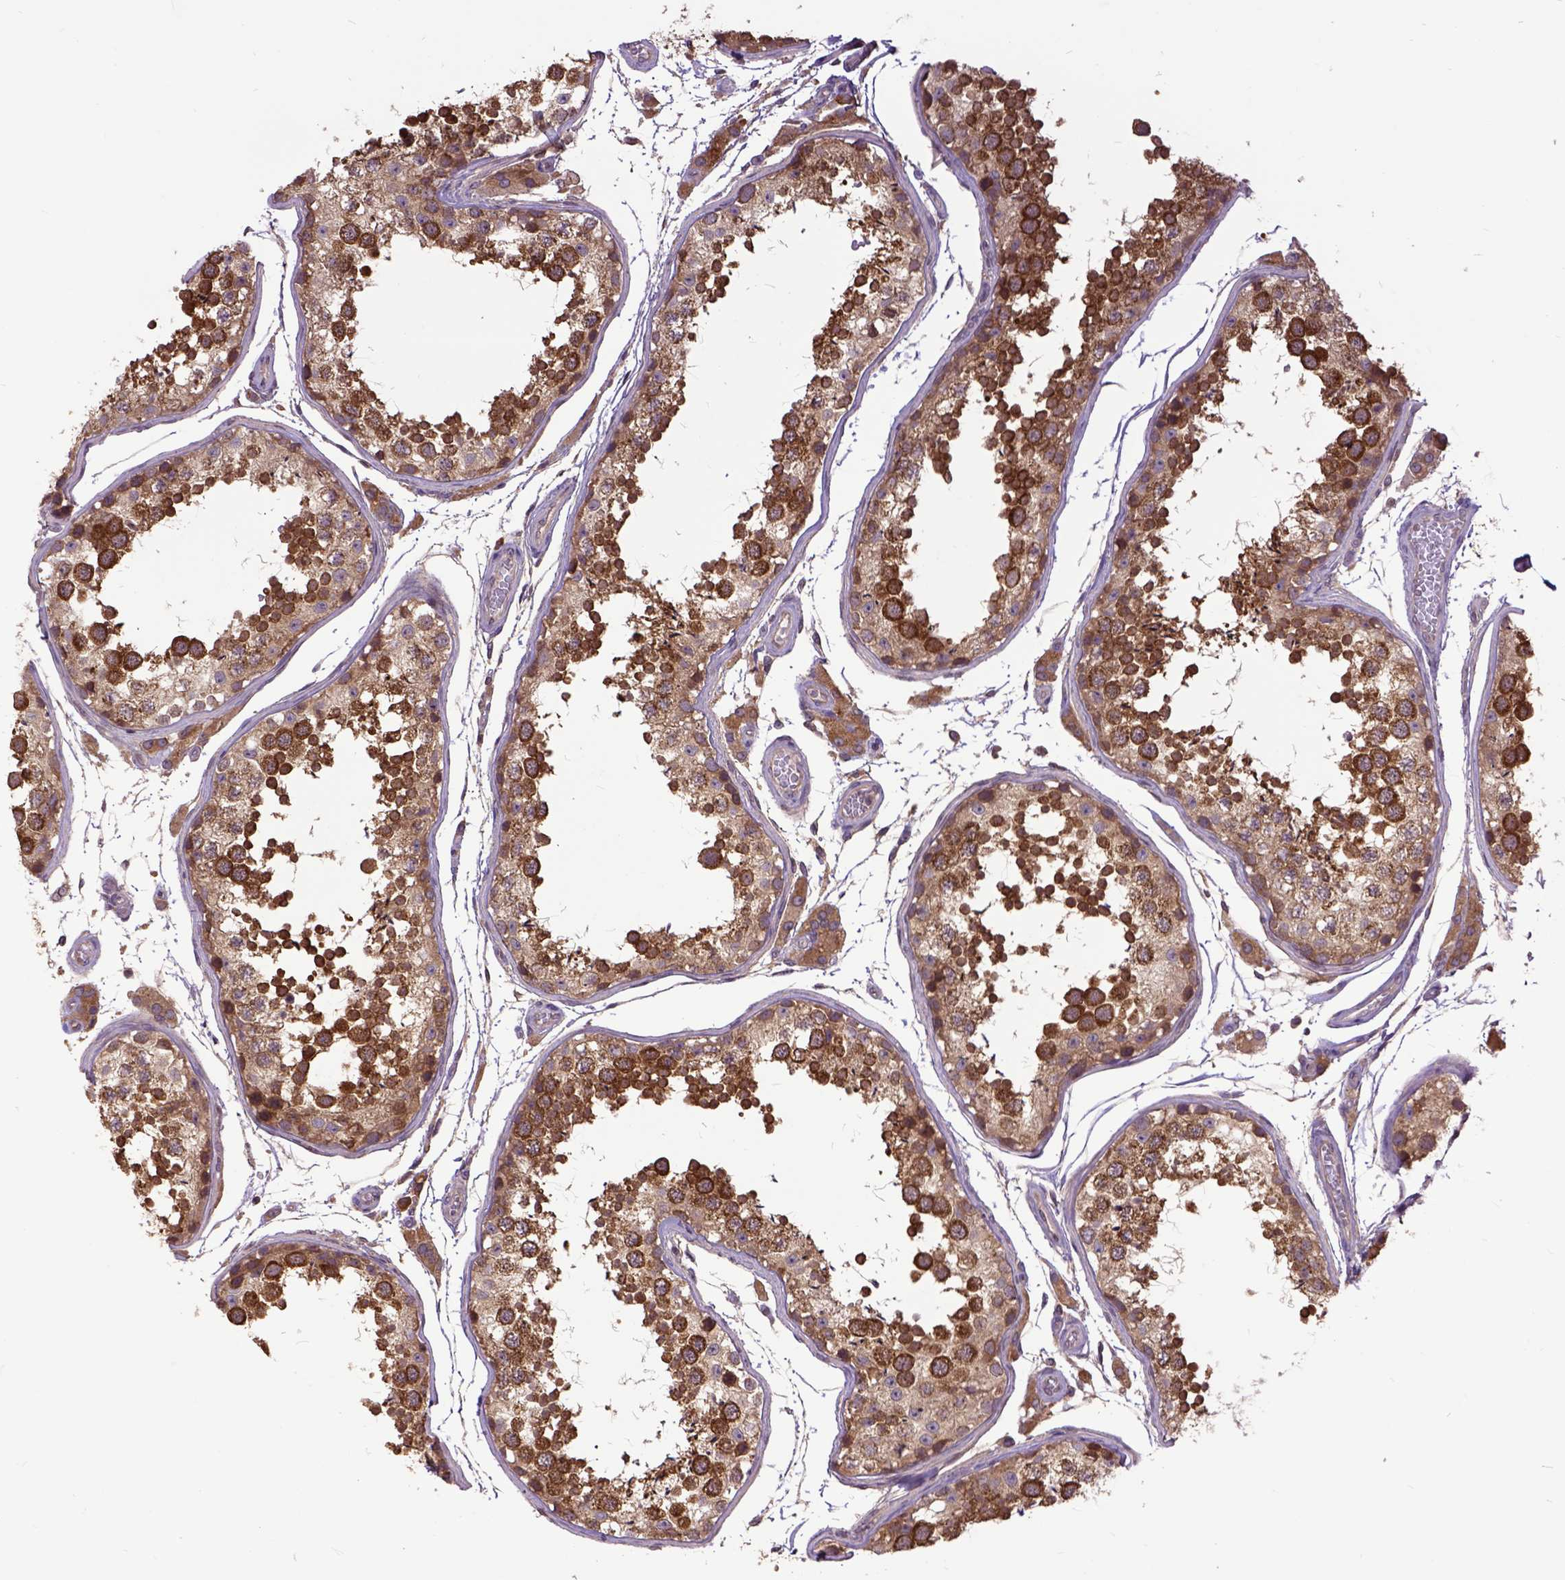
{"staining": {"intensity": "strong", "quantity": ">75%", "location": "cytoplasmic/membranous"}, "tissue": "testis", "cell_type": "Cells in seminiferous ducts", "image_type": "normal", "snomed": [{"axis": "morphology", "description": "Normal tissue, NOS"}, {"axis": "topography", "description": "Testis"}], "caption": "Unremarkable testis displays strong cytoplasmic/membranous staining in about >75% of cells in seminiferous ducts Ihc stains the protein of interest in brown and the nuclei are stained blue..", "gene": "ARL1", "patient": {"sex": "male", "age": 29}}